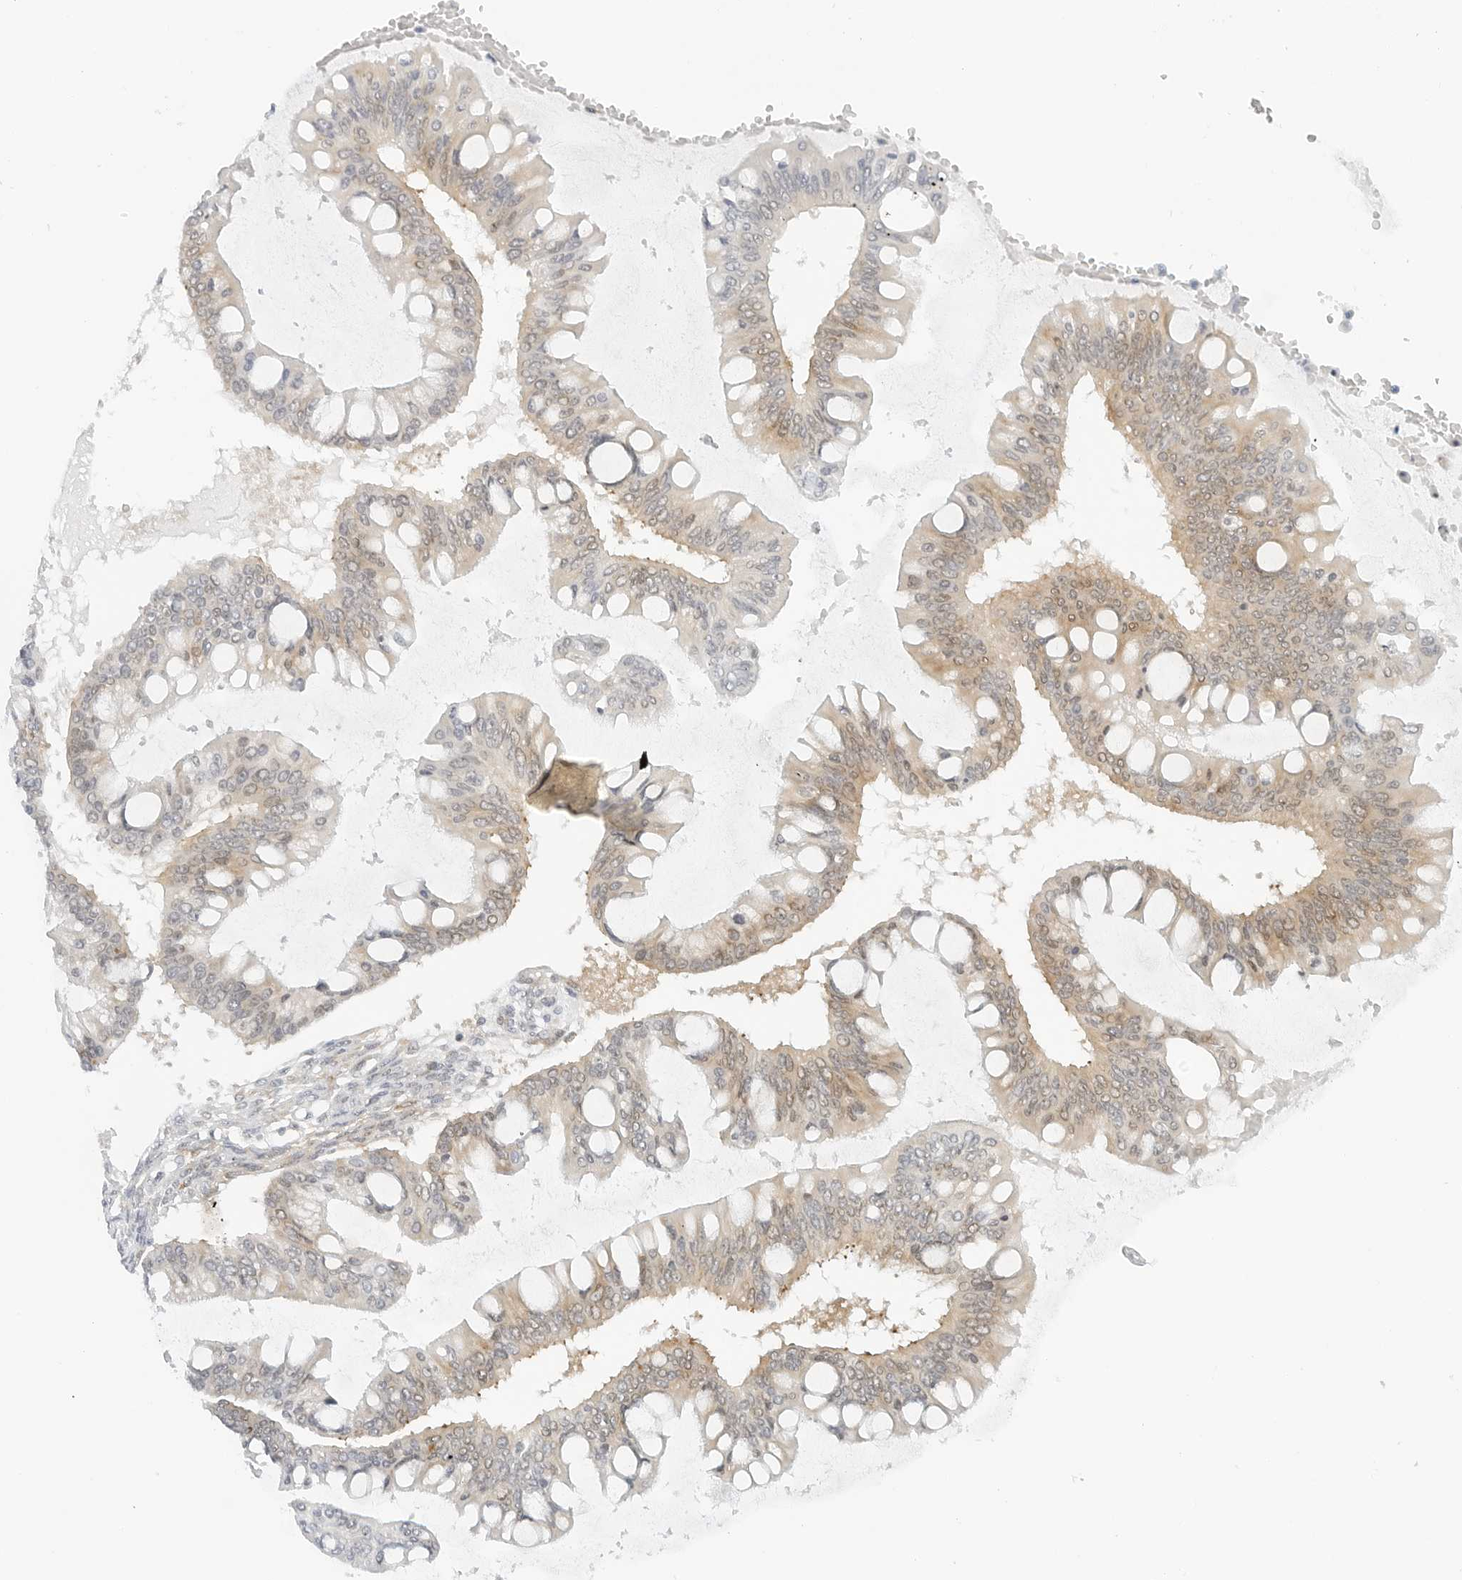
{"staining": {"intensity": "weak", "quantity": "25%-75%", "location": "cytoplasmic/membranous,nuclear"}, "tissue": "ovarian cancer", "cell_type": "Tumor cells", "image_type": "cancer", "snomed": [{"axis": "morphology", "description": "Cystadenocarcinoma, mucinous, NOS"}, {"axis": "topography", "description": "Ovary"}], "caption": "DAB (3,3'-diaminobenzidine) immunohistochemical staining of human ovarian mucinous cystadenocarcinoma displays weak cytoplasmic/membranous and nuclear protein positivity in about 25%-75% of tumor cells. The staining is performed using DAB (3,3'-diaminobenzidine) brown chromogen to label protein expression. The nuclei are counter-stained blue using hematoxylin.", "gene": "NEO1", "patient": {"sex": "female", "age": 73}}